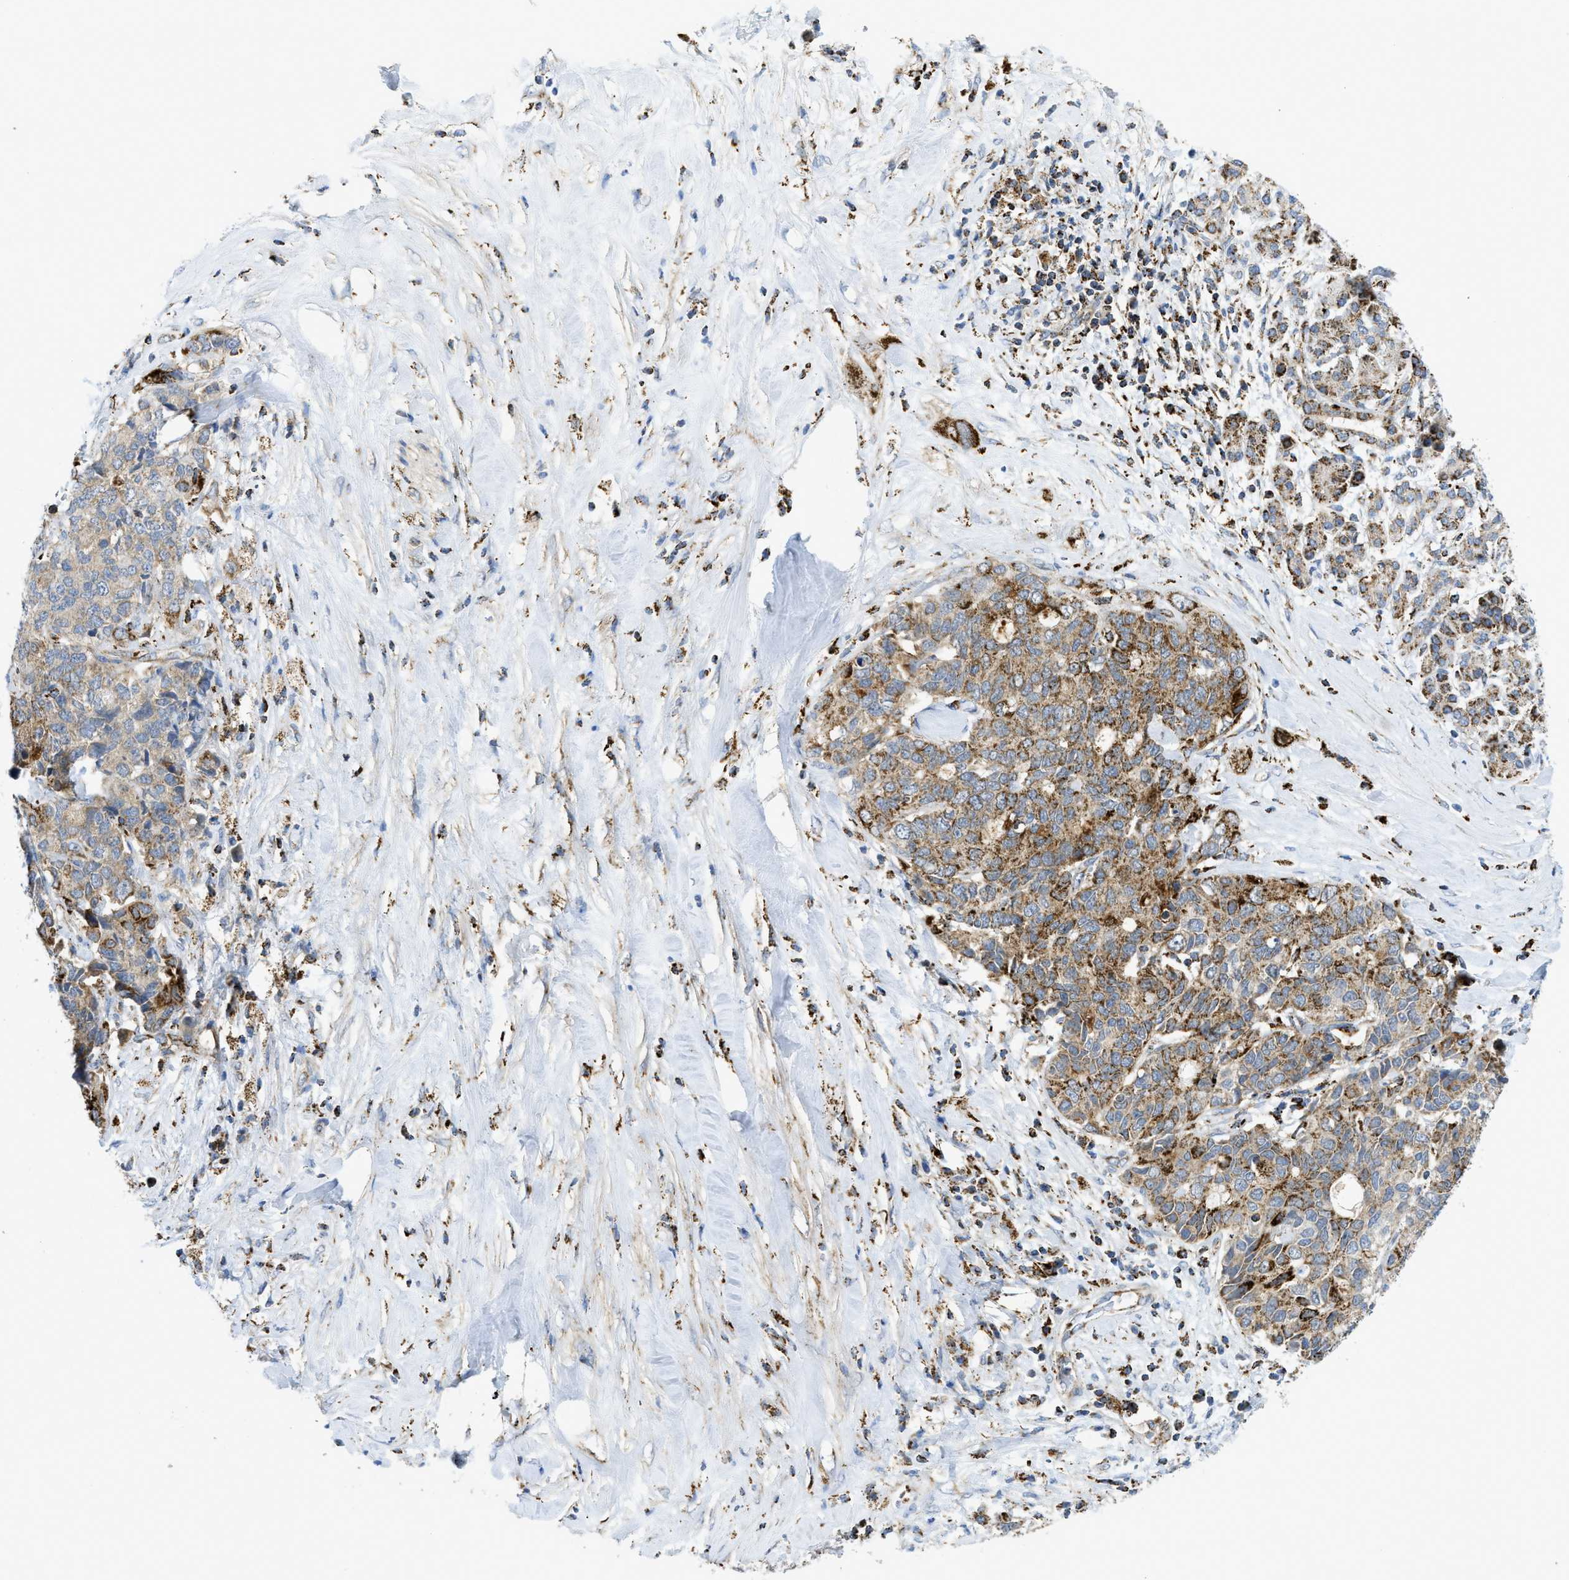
{"staining": {"intensity": "strong", "quantity": ">75%", "location": "cytoplasmic/membranous"}, "tissue": "pancreatic cancer", "cell_type": "Tumor cells", "image_type": "cancer", "snomed": [{"axis": "morphology", "description": "Adenocarcinoma, NOS"}, {"axis": "topography", "description": "Pancreas"}], "caption": "Strong cytoplasmic/membranous protein expression is appreciated in about >75% of tumor cells in pancreatic cancer (adenocarcinoma).", "gene": "SQOR", "patient": {"sex": "female", "age": 56}}